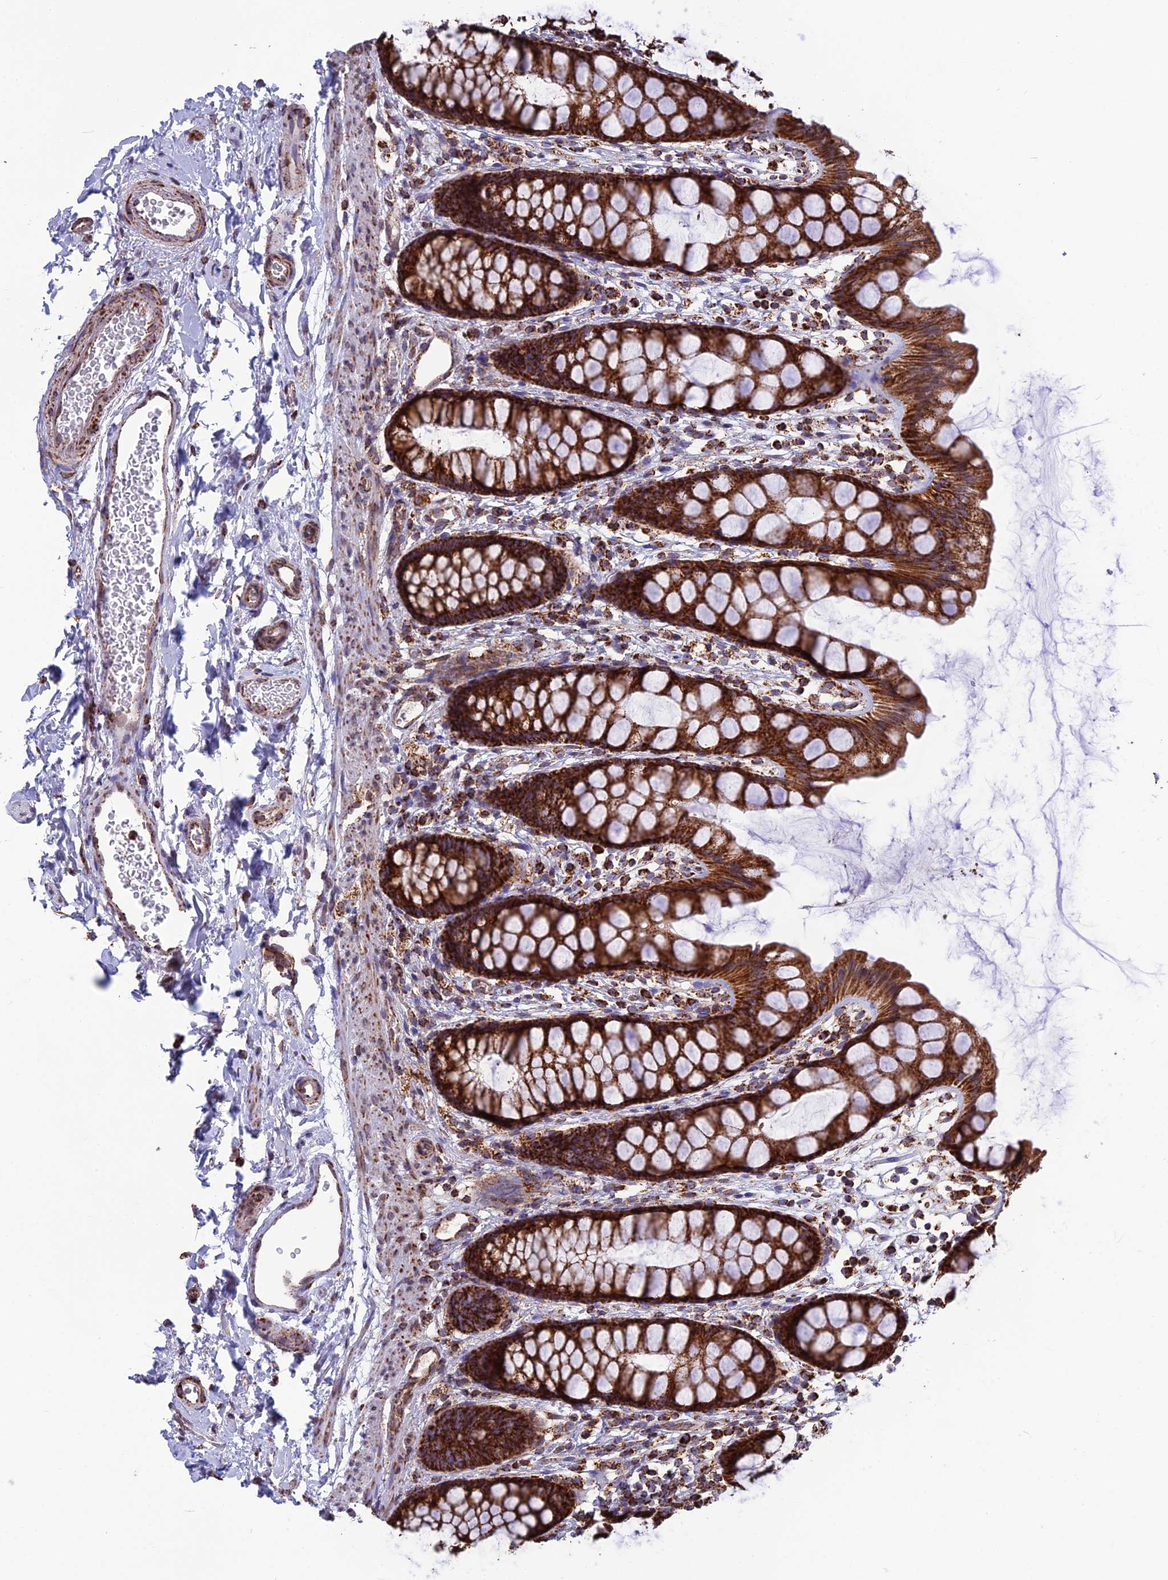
{"staining": {"intensity": "moderate", "quantity": ">75%", "location": "cytoplasmic/membranous"}, "tissue": "rectum", "cell_type": "Glandular cells", "image_type": "normal", "snomed": [{"axis": "morphology", "description": "Normal tissue, NOS"}, {"axis": "topography", "description": "Rectum"}], "caption": "About >75% of glandular cells in normal human rectum display moderate cytoplasmic/membranous protein expression as visualized by brown immunohistochemical staining.", "gene": "CS", "patient": {"sex": "female", "age": 65}}